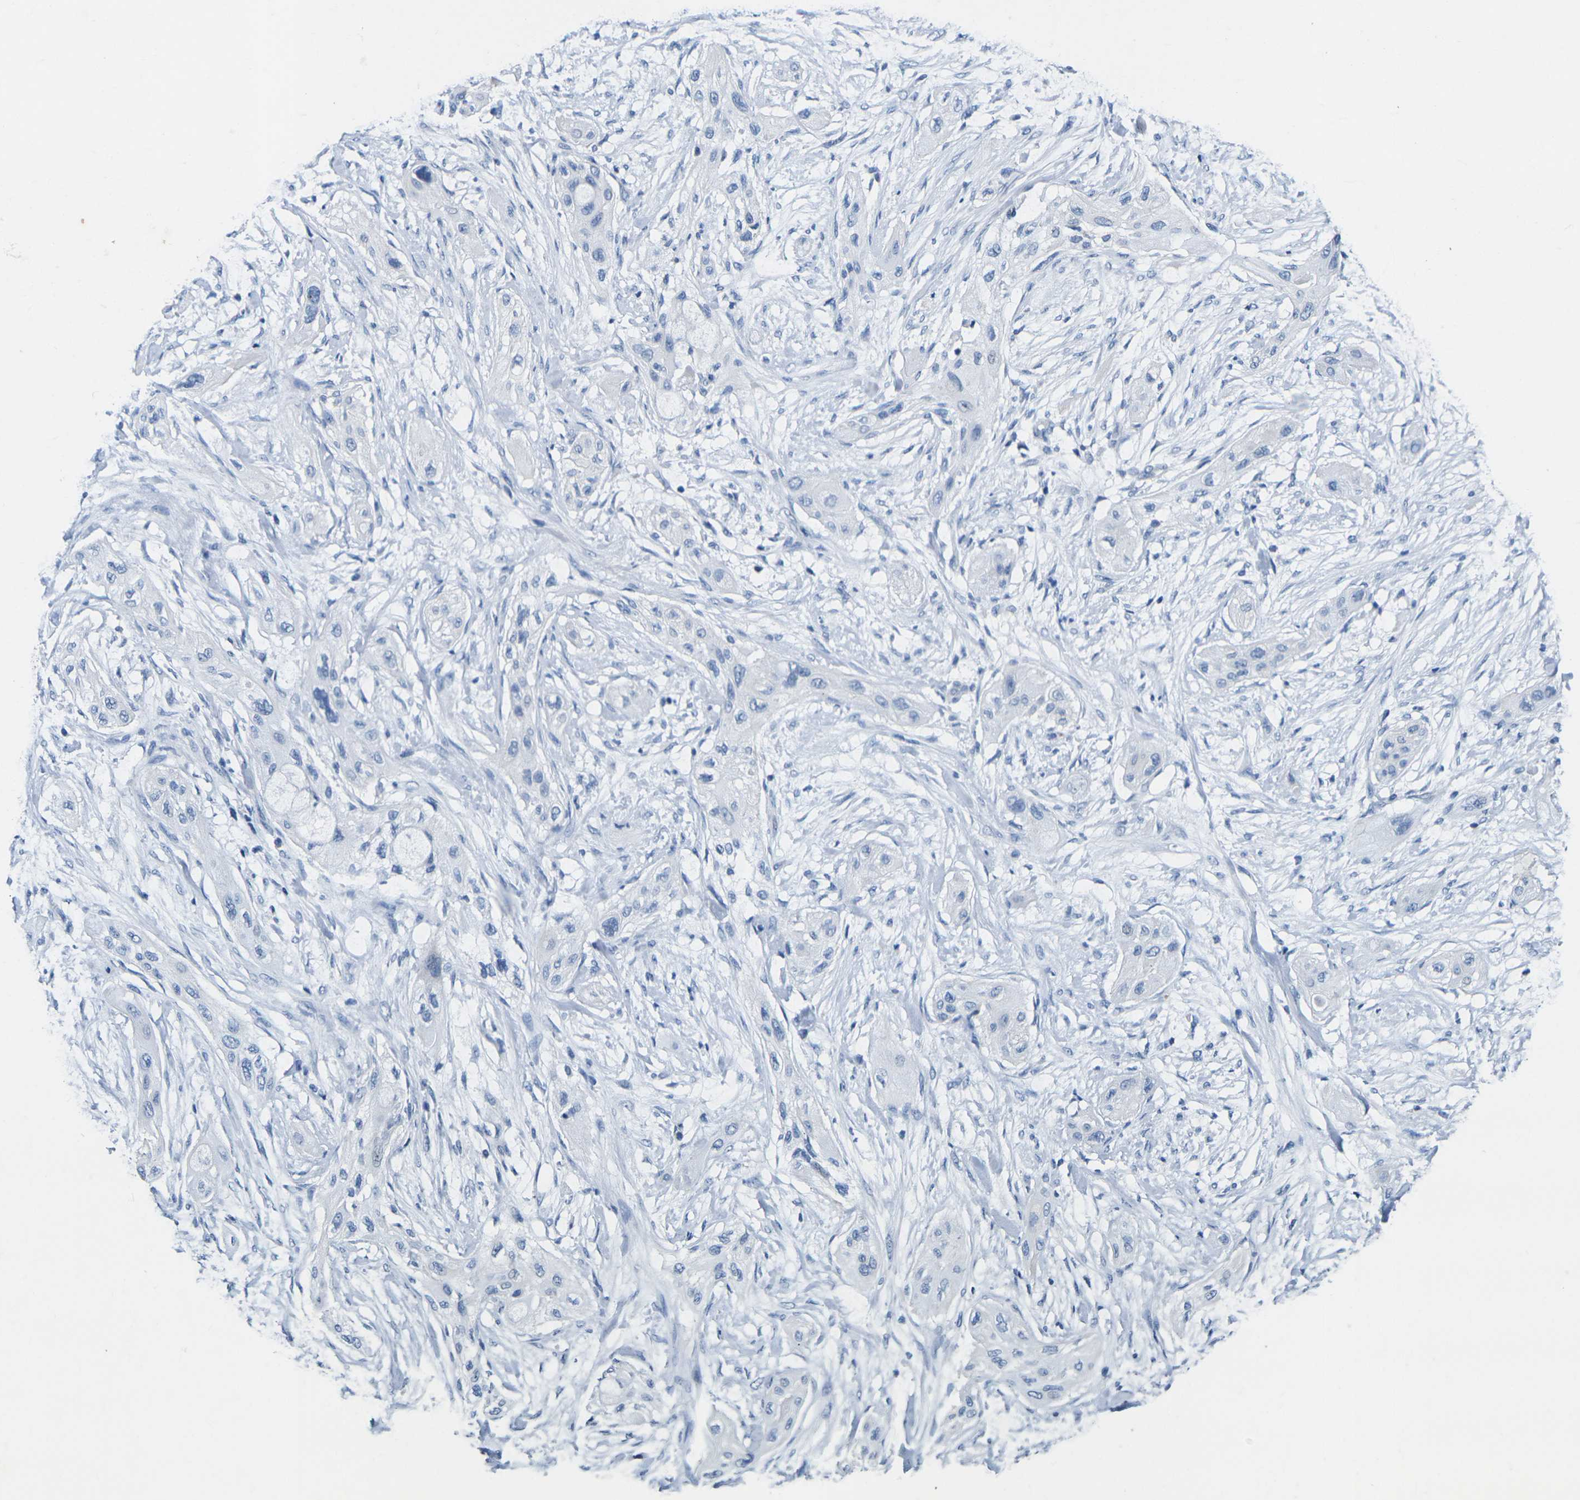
{"staining": {"intensity": "negative", "quantity": "none", "location": "none"}, "tissue": "lung cancer", "cell_type": "Tumor cells", "image_type": "cancer", "snomed": [{"axis": "morphology", "description": "Squamous cell carcinoma, NOS"}, {"axis": "topography", "description": "Lung"}], "caption": "Protein analysis of lung squamous cell carcinoma demonstrates no significant positivity in tumor cells.", "gene": "NOCT", "patient": {"sex": "female", "age": 47}}